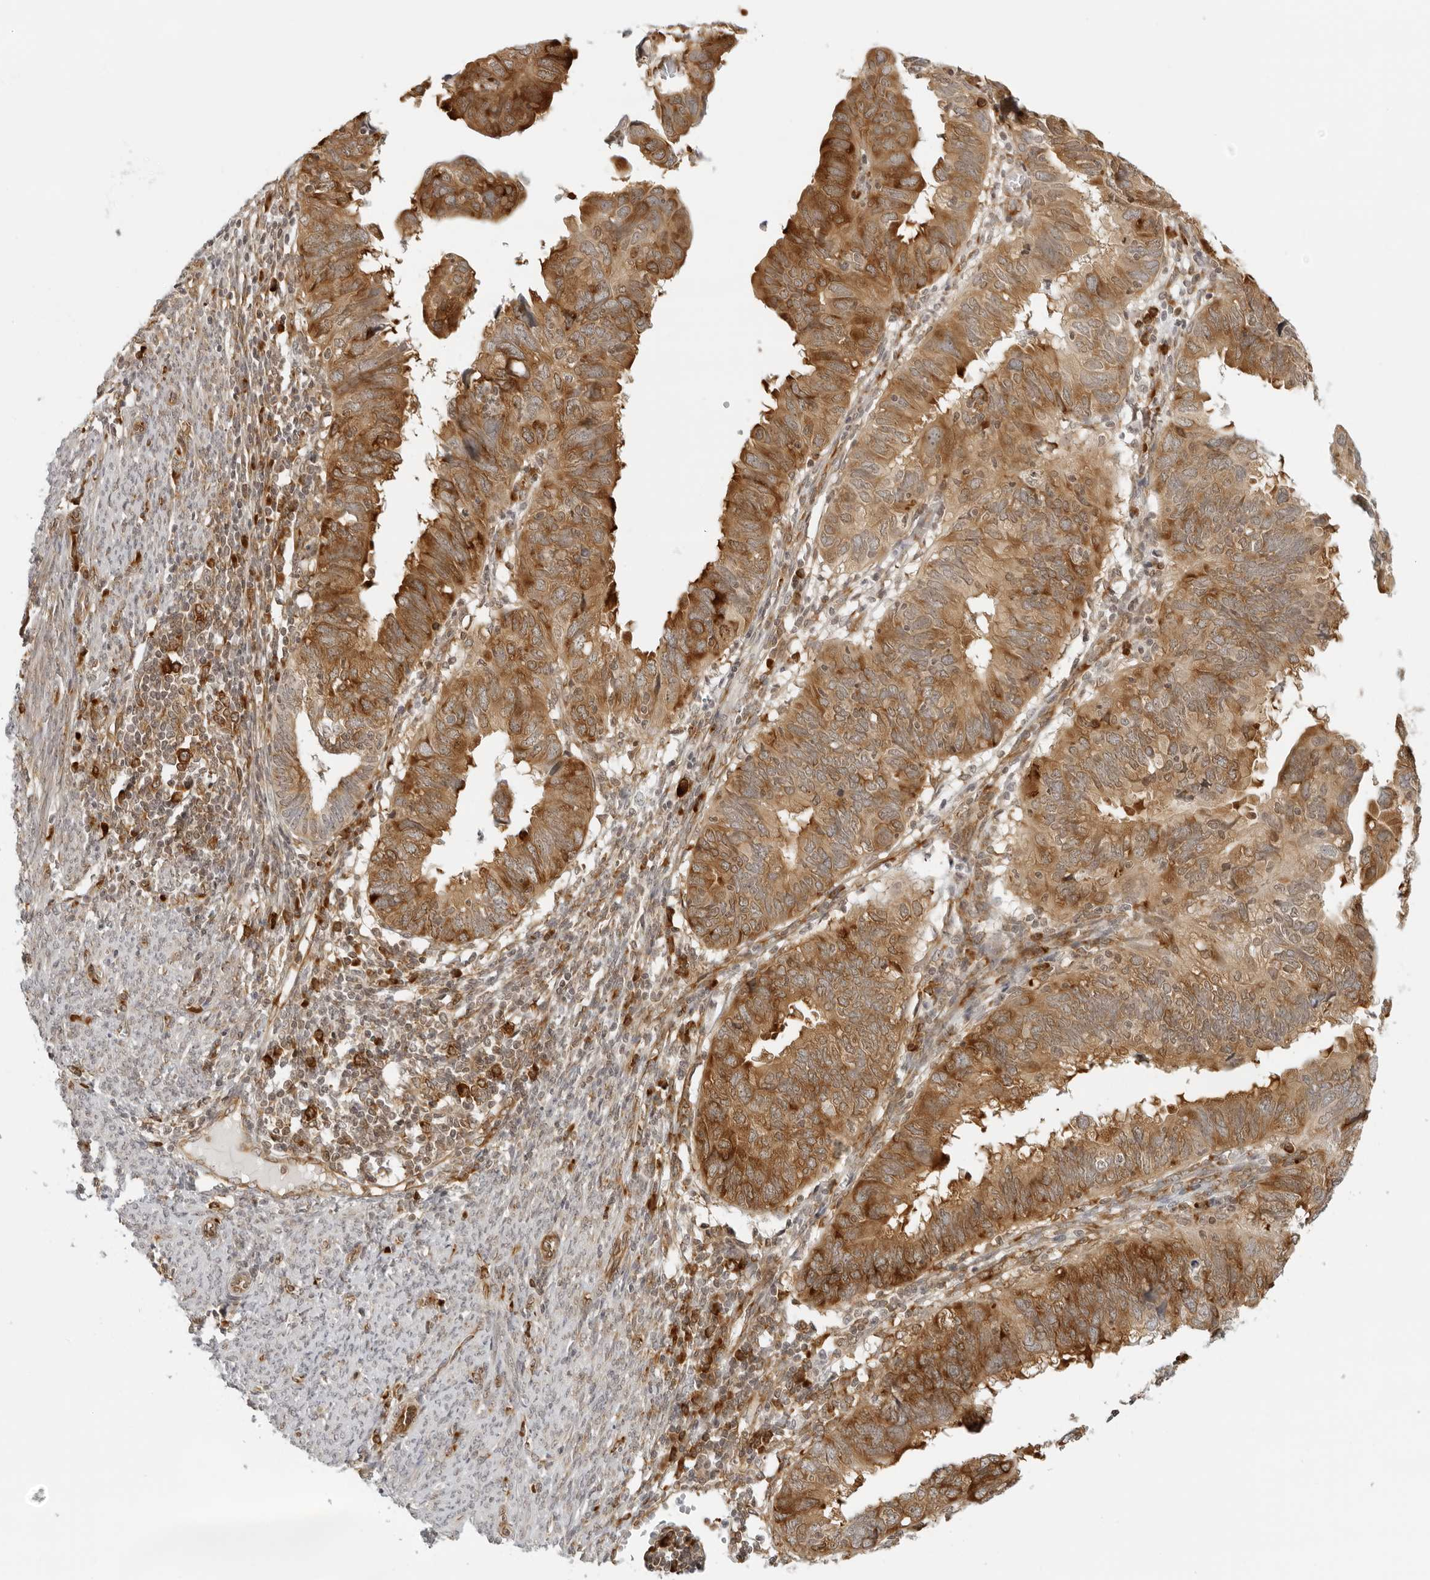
{"staining": {"intensity": "strong", "quantity": ">75%", "location": "cytoplasmic/membranous"}, "tissue": "endometrial cancer", "cell_type": "Tumor cells", "image_type": "cancer", "snomed": [{"axis": "morphology", "description": "Adenocarcinoma, NOS"}, {"axis": "topography", "description": "Uterus"}], "caption": "IHC (DAB) staining of human endometrial cancer reveals strong cytoplasmic/membranous protein expression in approximately >75% of tumor cells. (Stains: DAB (3,3'-diaminobenzidine) in brown, nuclei in blue, Microscopy: brightfield microscopy at high magnification).", "gene": "EIF4G1", "patient": {"sex": "female", "age": 77}}